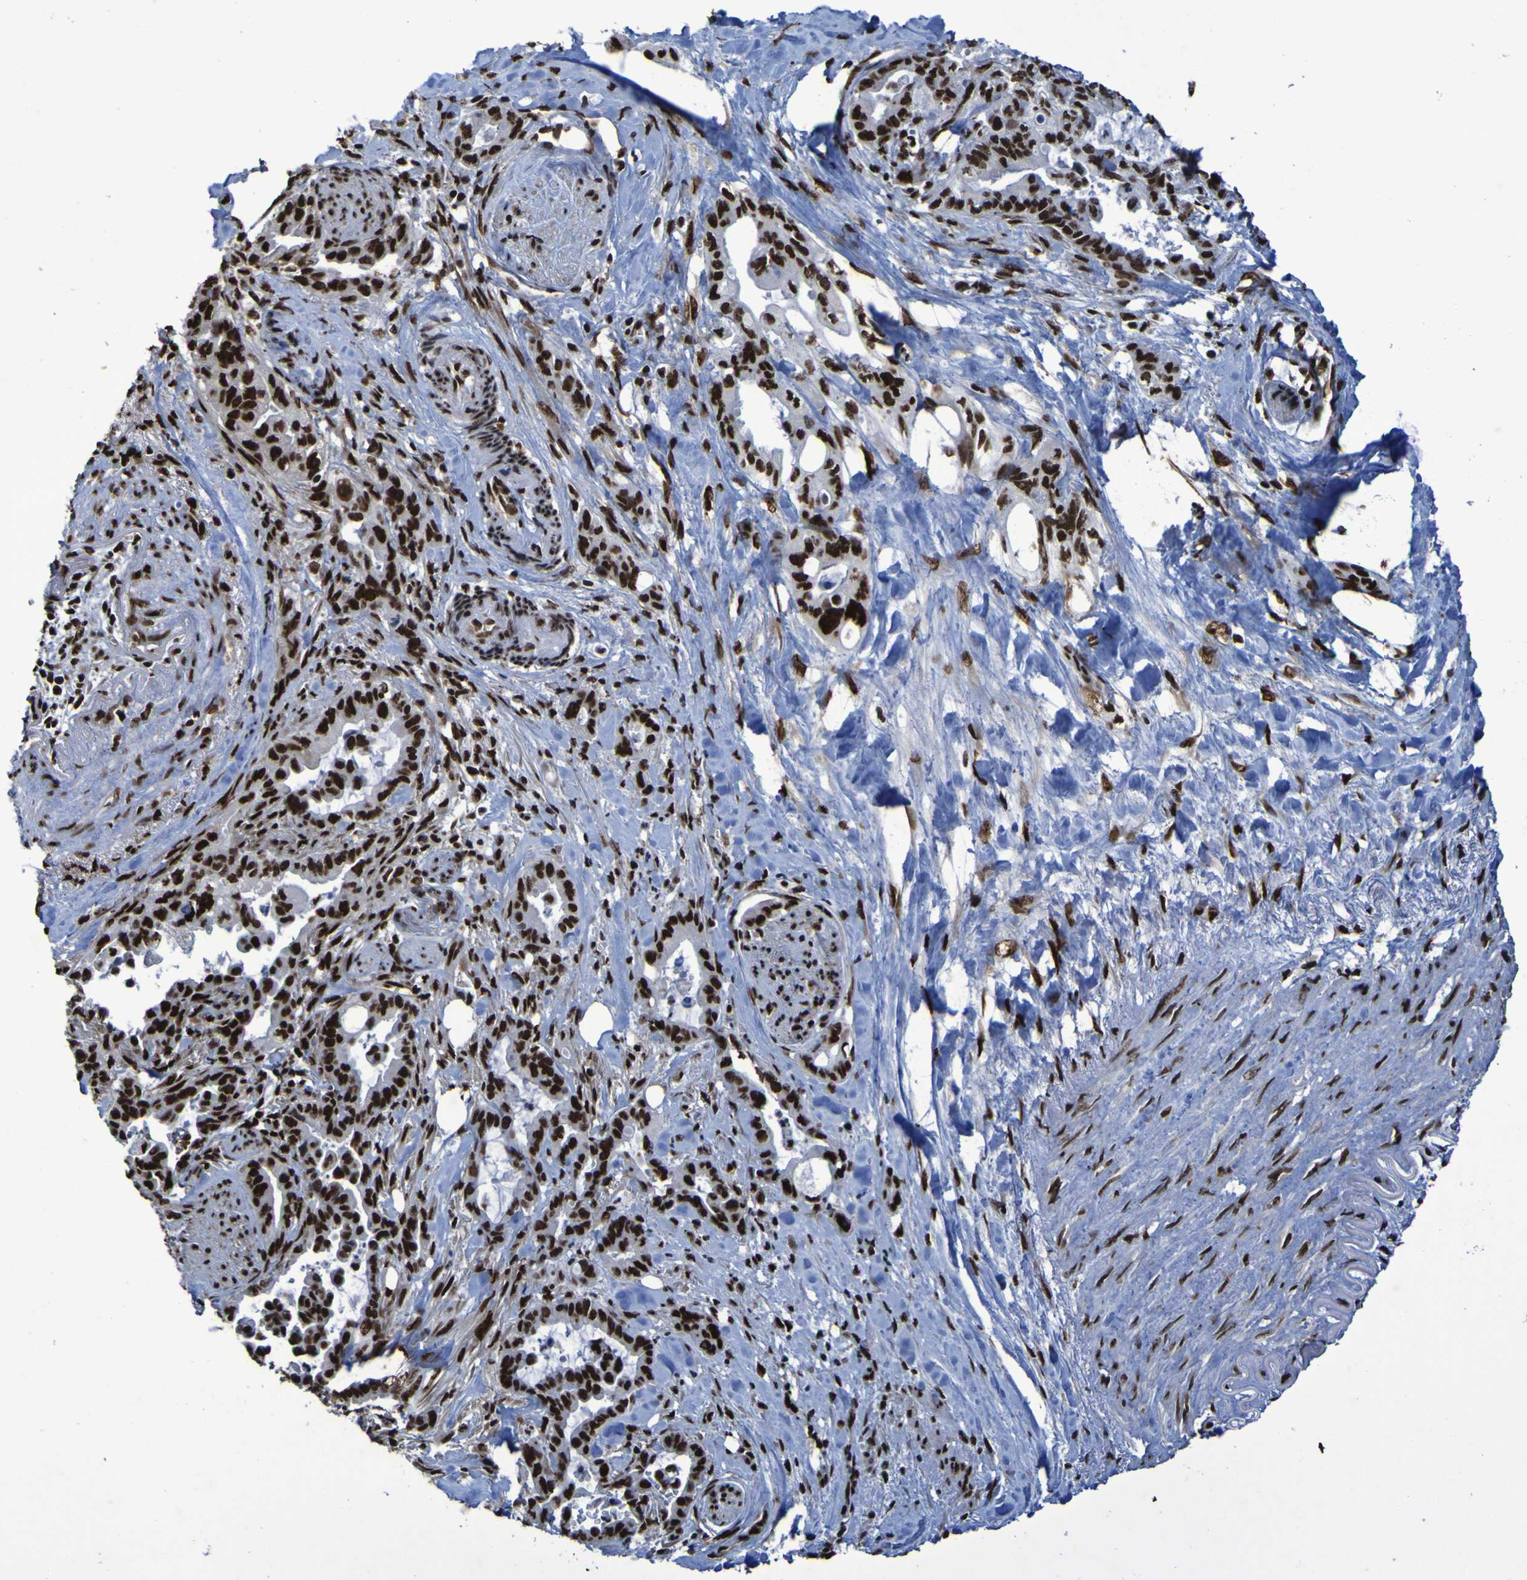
{"staining": {"intensity": "strong", "quantity": ">75%", "location": "nuclear"}, "tissue": "pancreatic cancer", "cell_type": "Tumor cells", "image_type": "cancer", "snomed": [{"axis": "morphology", "description": "Adenocarcinoma, NOS"}, {"axis": "topography", "description": "Pancreas"}], "caption": "This micrograph exhibits immunohistochemistry staining of adenocarcinoma (pancreatic), with high strong nuclear staining in approximately >75% of tumor cells.", "gene": "HNRNPR", "patient": {"sex": "male", "age": 70}}